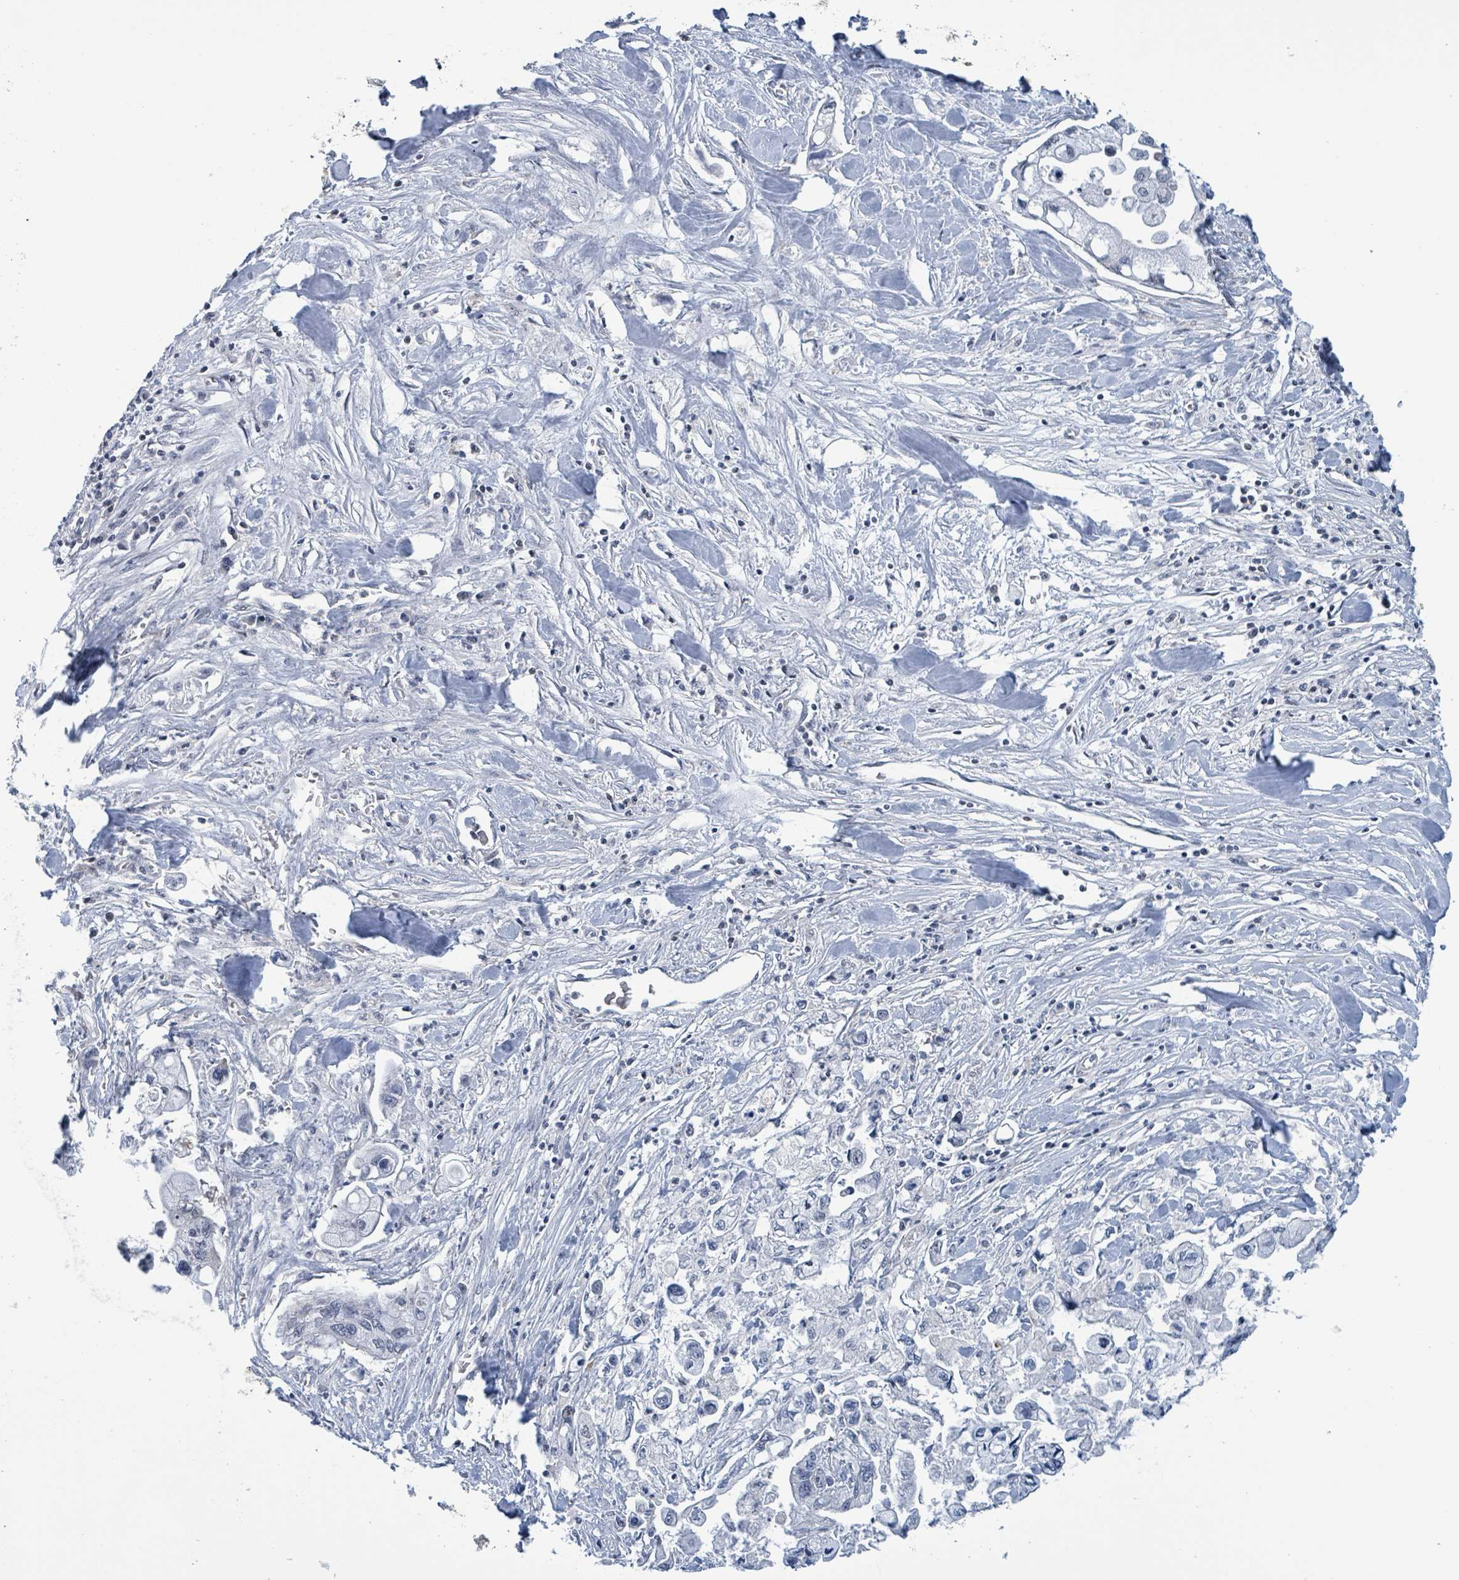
{"staining": {"intensity": "negative", "quantity": "none", "location": "none"}, "tissue": "pancreatic cancer", "cell_type": "Tumor cells", "image_type": "cancer", "snomed": [{"axis": "morphology", "description": "Adenocarcinoma, NOS"}, {"axis": "topography", "description": "Pancreas"}], "caption": "Immunohistochemistry (IHC) histopathology image of pancreatic adenocarcinoma stained for a protein (brown), which exhibits no positivity in tumor cells.", "gene": "DGKZ", "patient": {"sex": "male", "age": 61}}